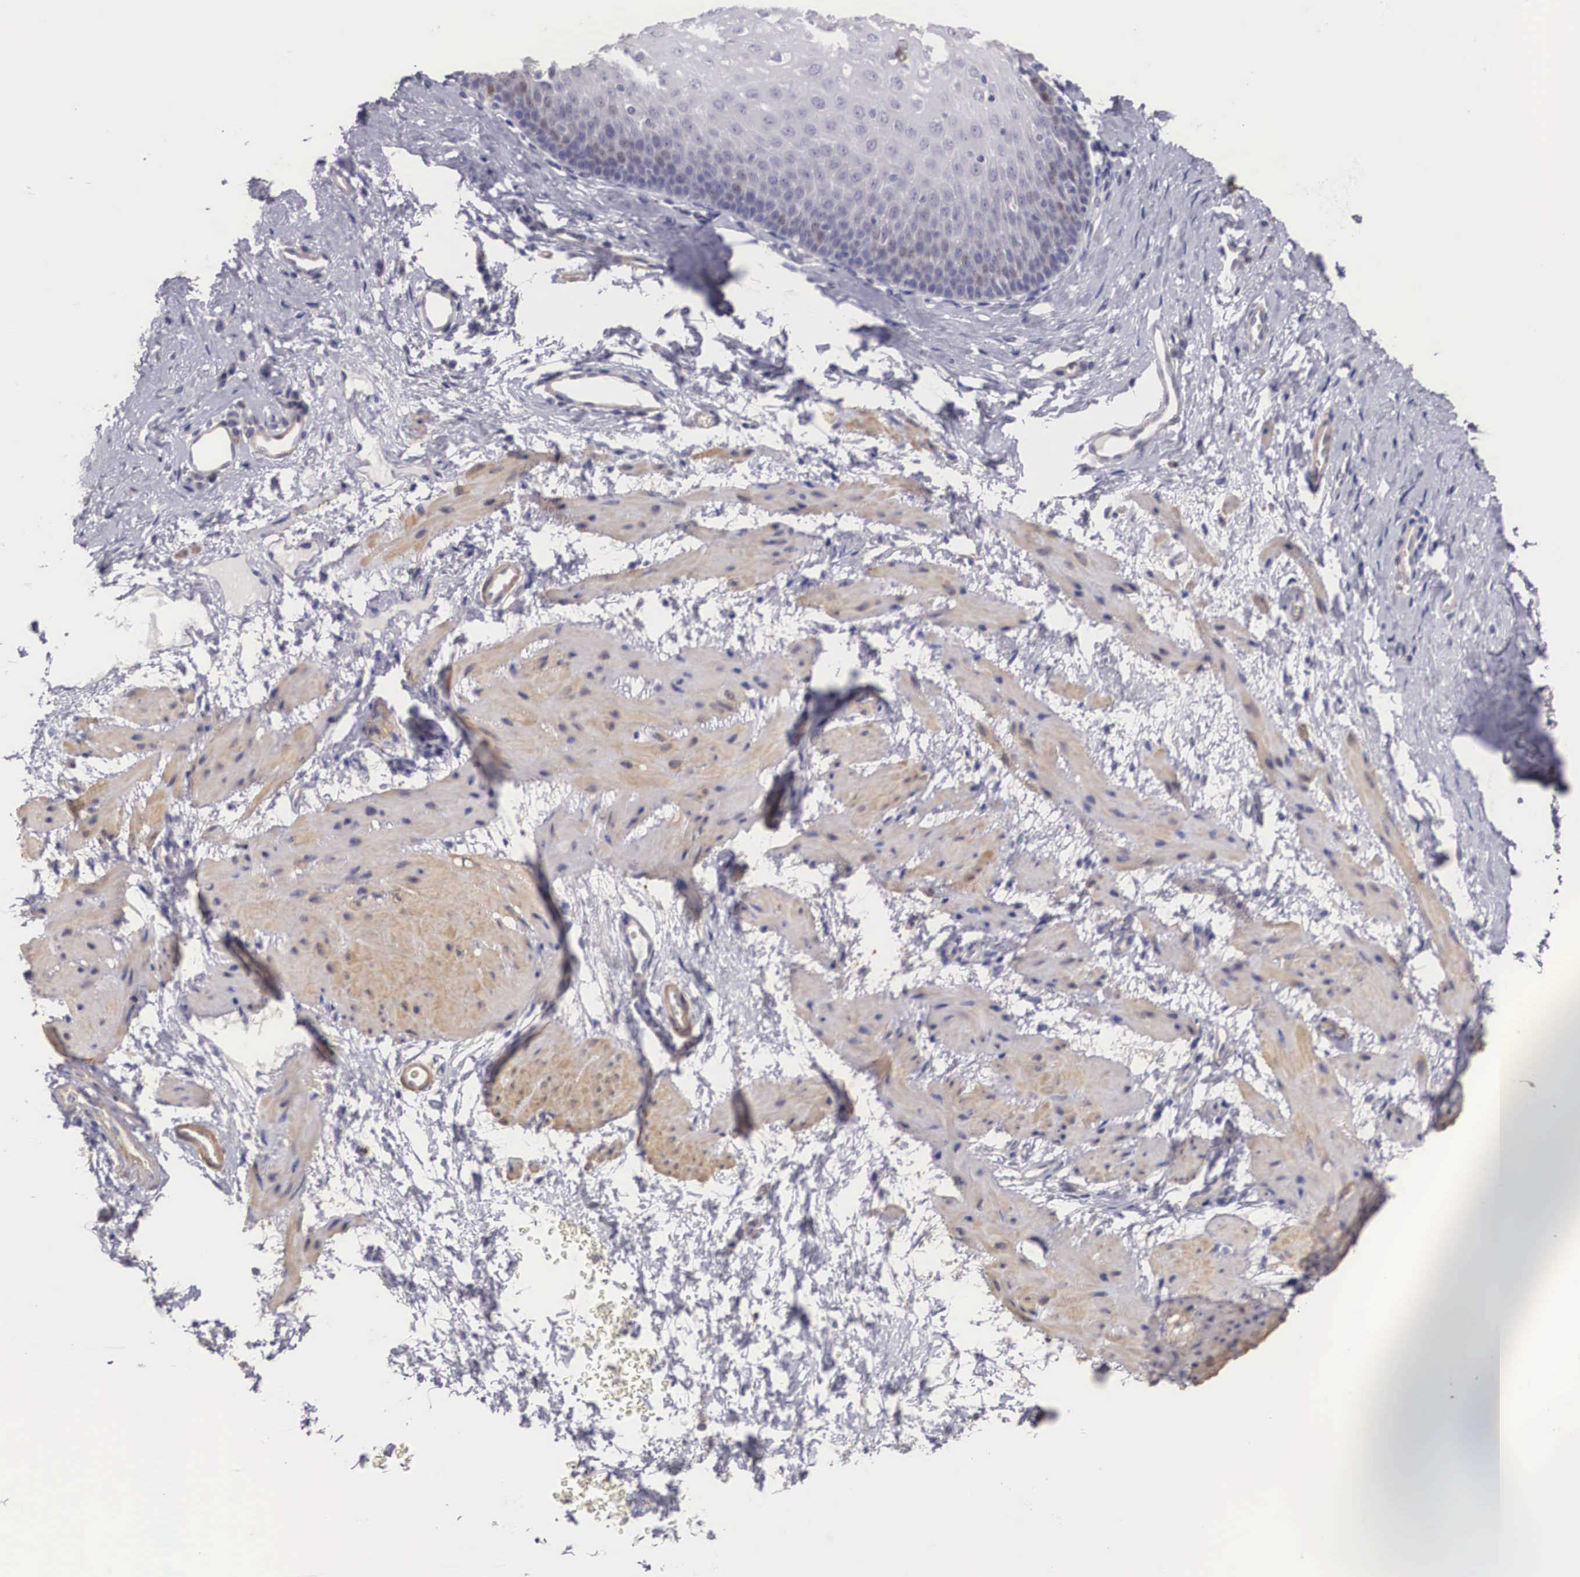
{"staining": {"intensity": "negative", "quantity": "none", "location": "none"}, "tissue": "esophagus", "cell_type": "Squamous epithelial cells", "image_type": "normal", "snomed": [{"axis": "morphology", "description": "Normal tissue, NOS"}, {"axis": "topography", "description": "Esophagus"}], "caption": "This is a histopathology image of IHC staining of unremarkable esophagus, which shows no staining in squamous epithelial cells.", "gene": "ENOX2", "patient": {"sex": "female", "age": 61}}